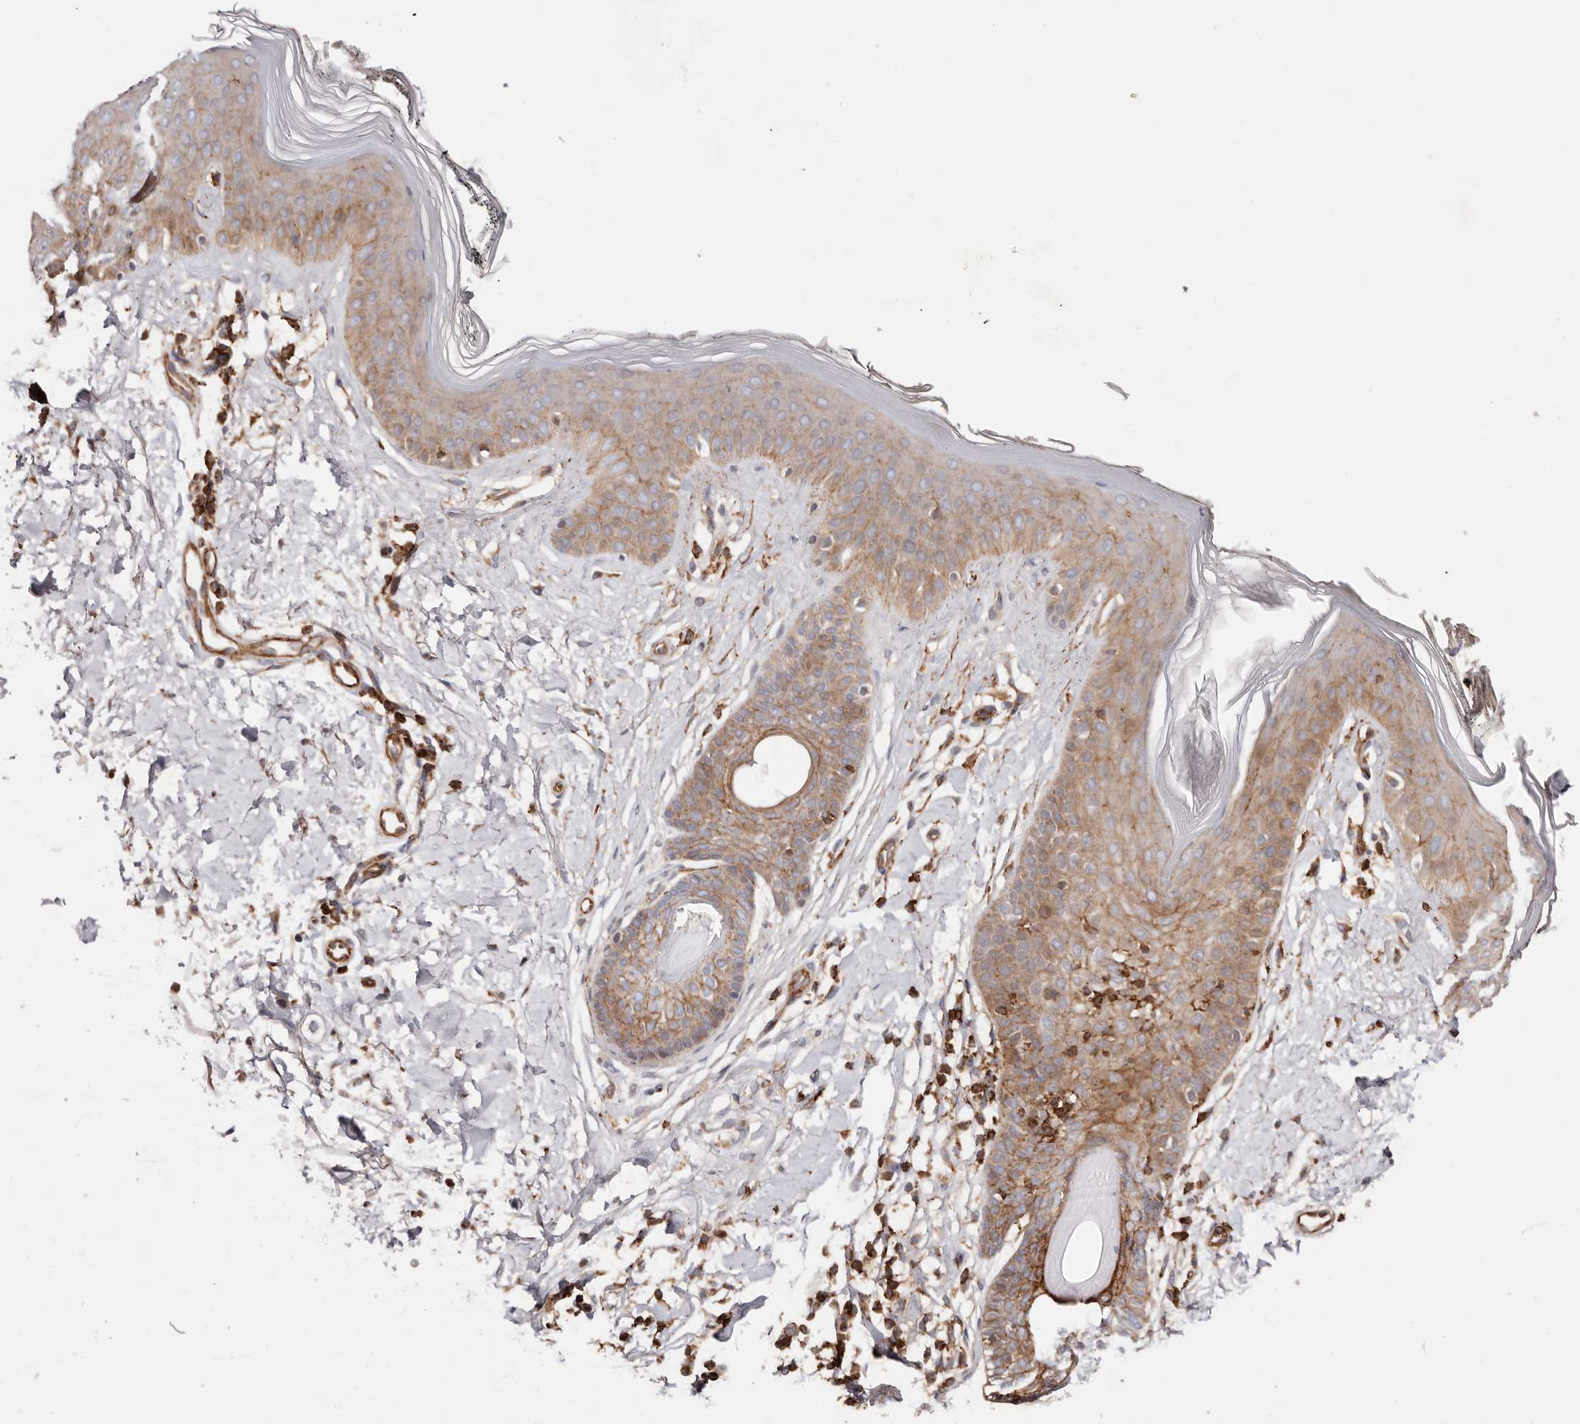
{"staining": {"intensity": "moderate", "quantity": ">75%", "location": "cytoplasmic/membranous"}, "tissue": "skin", "cell_type": "Fibroblasts", "image_type": "normal", "snomed": [{"axis": "morphology", "description": "Normal tissue, NOS"}, {"axis": "topography", "description": "Skin"}], "caption": "This is a micrograph of immunohistochemistry staining of unremarkable skin, which shows moderate positivity in the cytoplasmic/membranous of fibroblasts.", "gene": "PTPN22", "patient": {"sex": "female", "age": 64}}